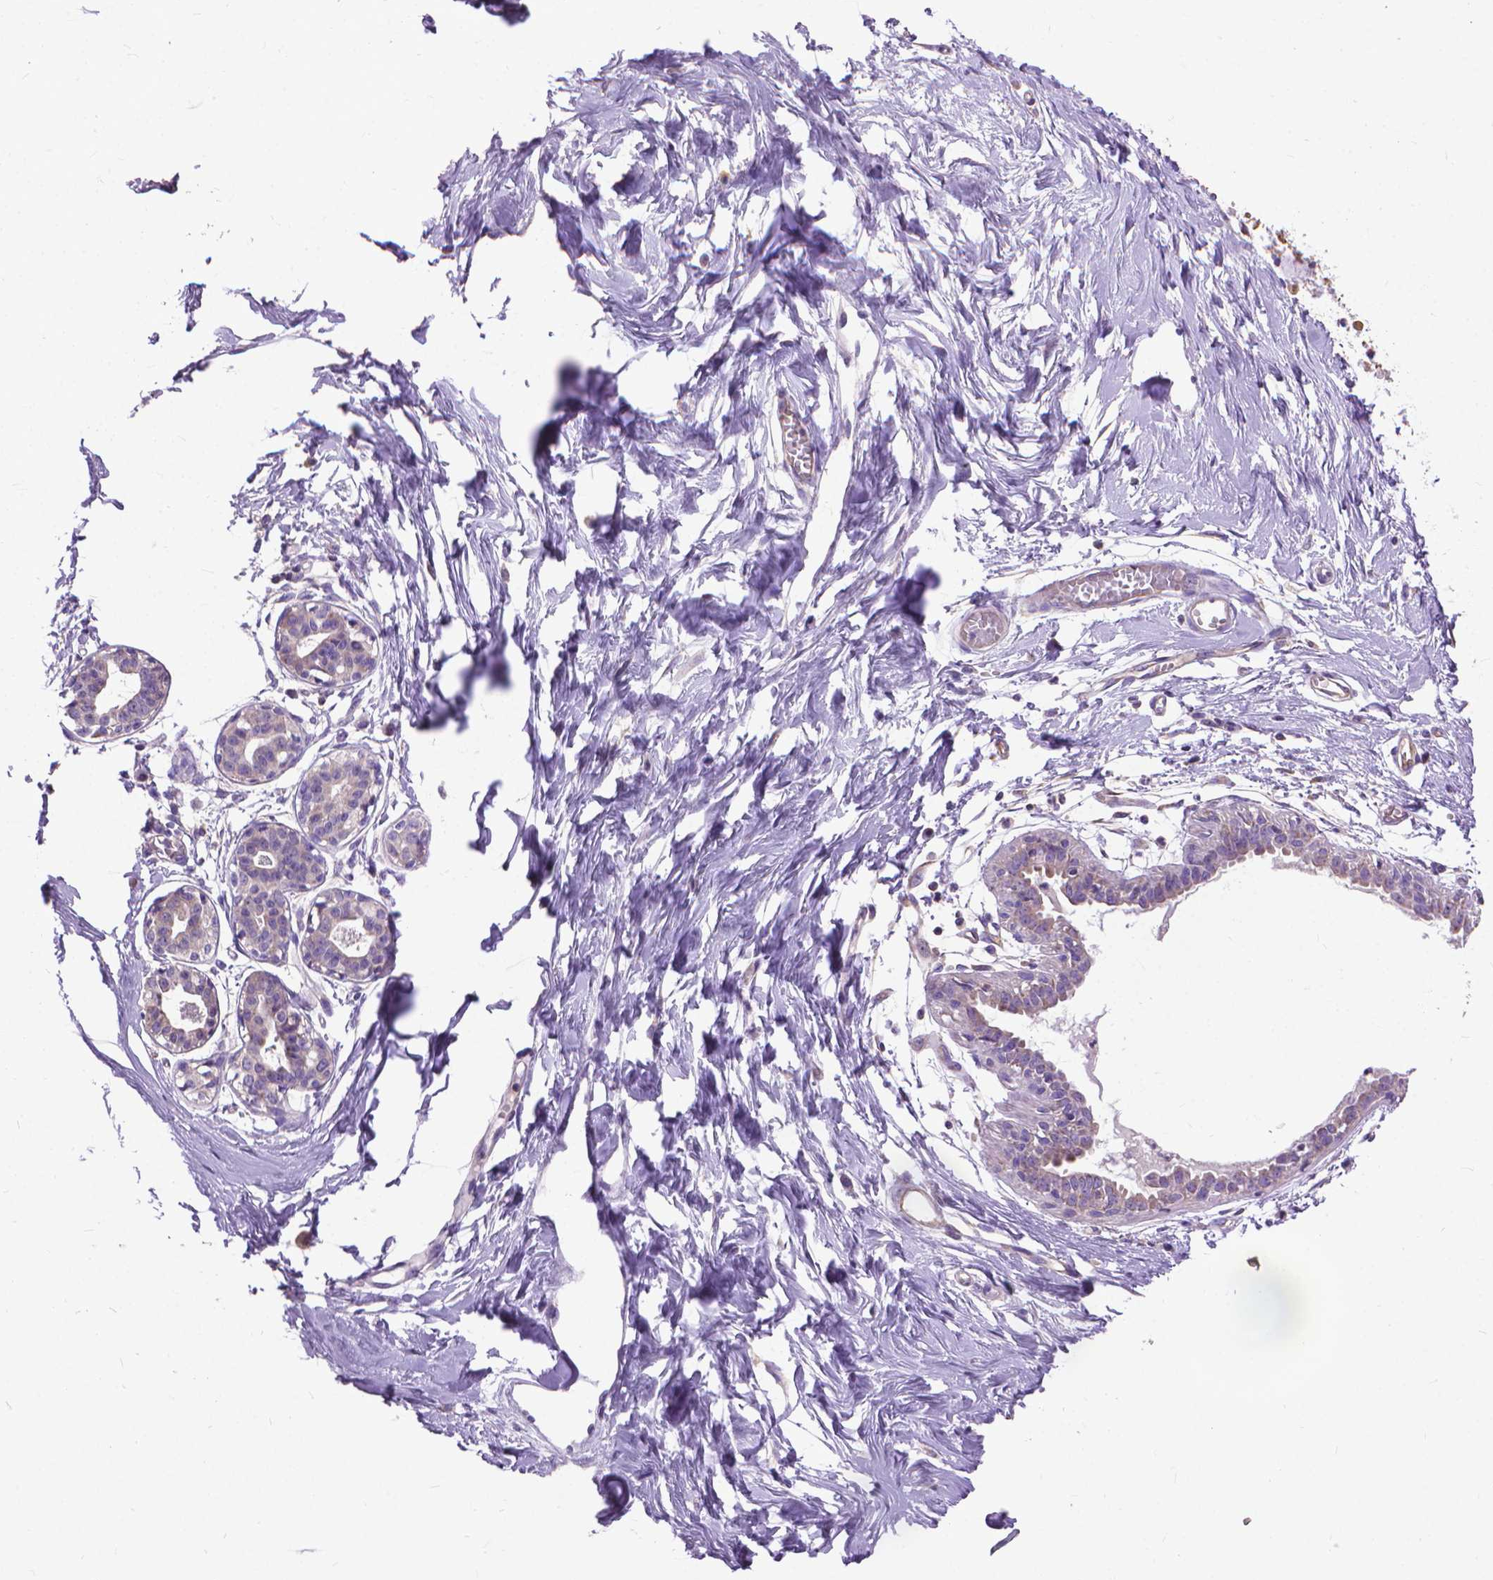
{"staining": {"intensity": "negative", "quantity": "none", "location": "none"}, "tissue": "breast", "cell_type": "Adipocytes", "image_type": "normal", "snomed": [{"axis": "morphology", "description": "Normal tissue, NOS"}, {"axis": "topography", "description": "Breast"}], "caption": "This photomicrograph is of normal breast stained with IHC to label a protein in brown with the nuclei are counter-stained blue. There is no positivity in adipocytes. The staining is performed using DAB brown chromogen with nuclei counter-stained in using hematoxylin.", "gene": "SYN1", "patient": {"sex": "female", "age": 45}}